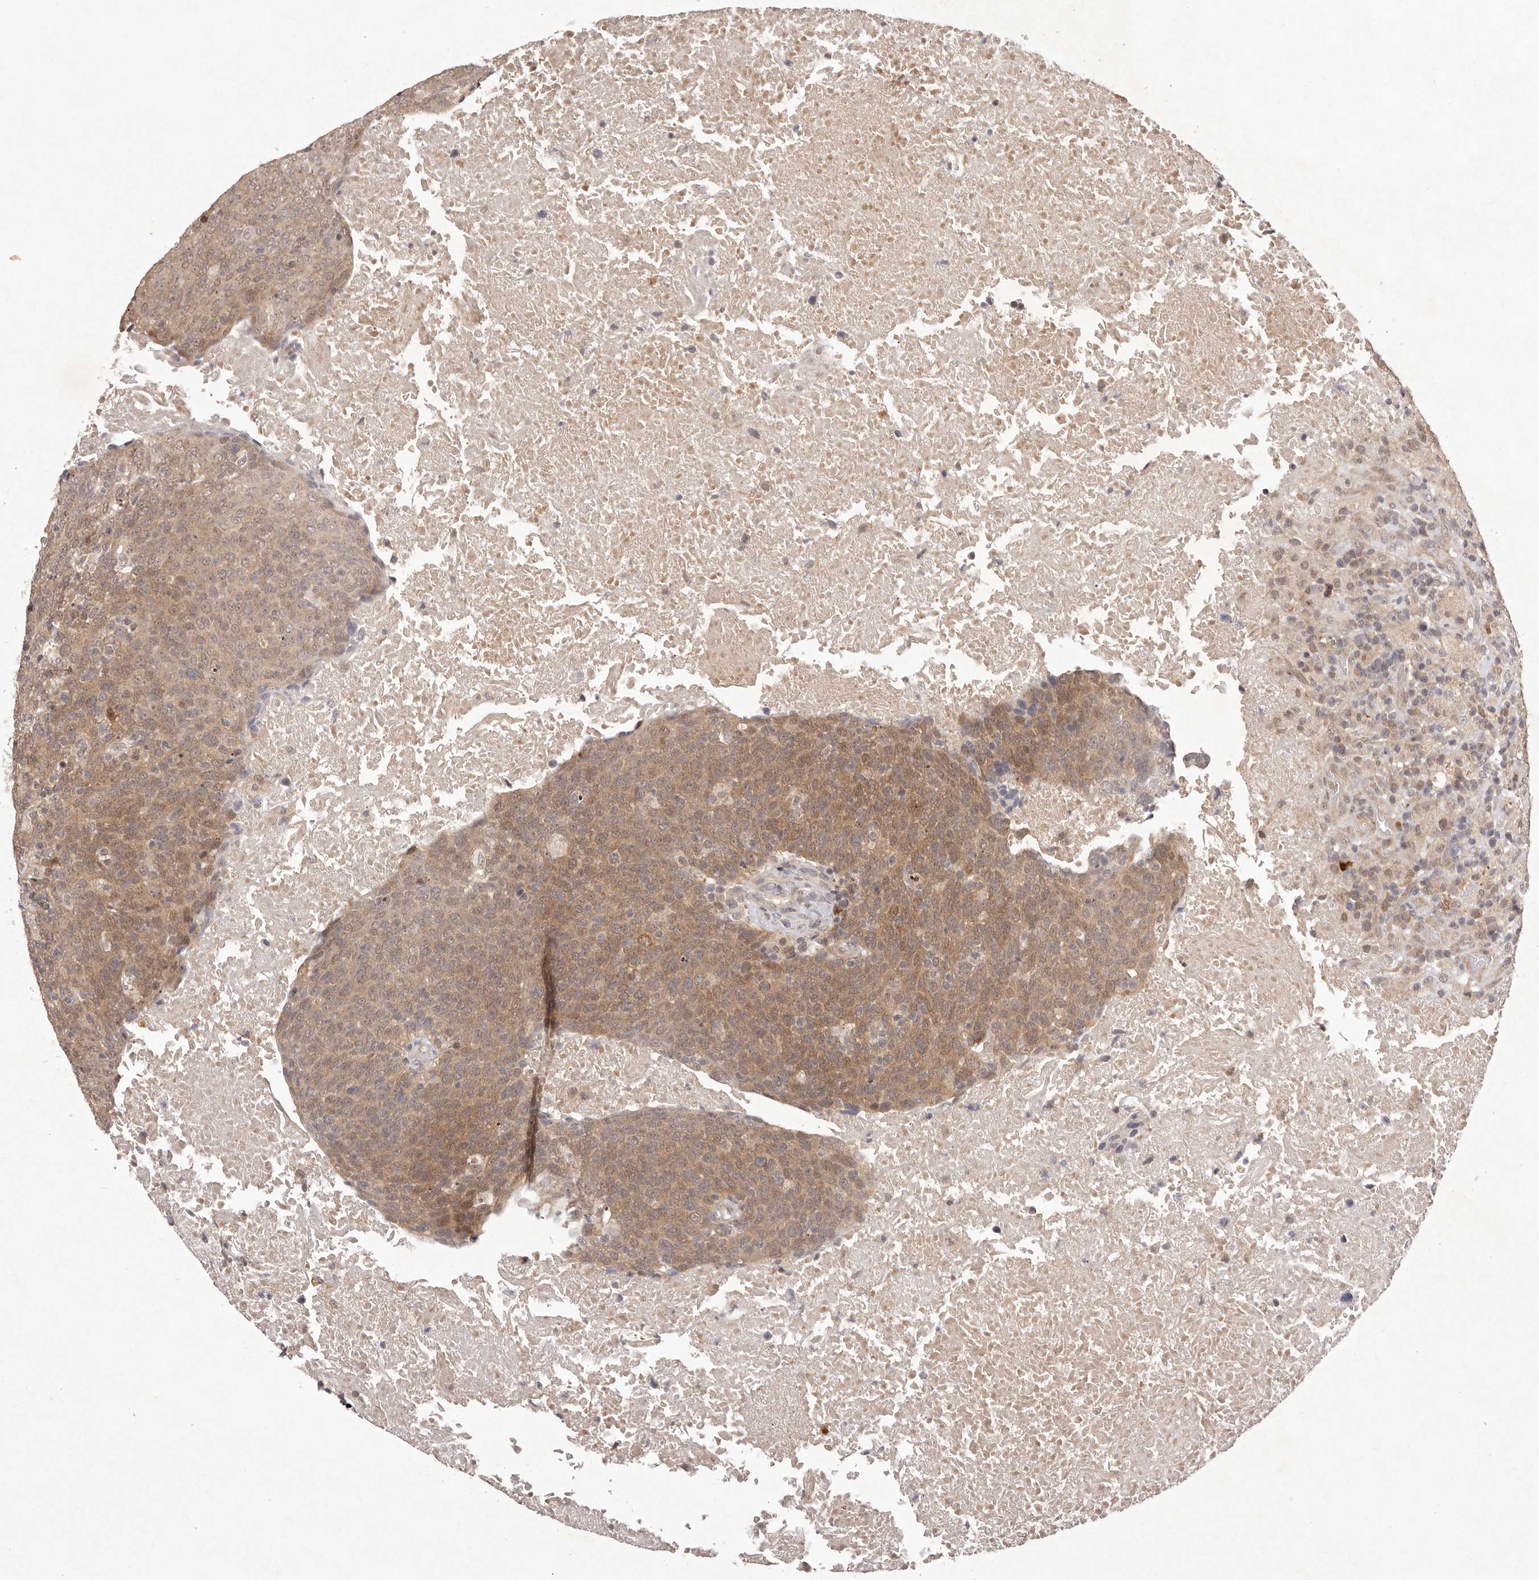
{"staining": {"intensity": "moderate", "quantity": ">75%", "location": "cytoplasmic/membranous,nuclear"}, "tissue": "head and neck cancer", "cell_type": "Tumor cells", "image_type": "cancer", "snomed": [{"axis": "morphology", "description": "Squamous cell carcinoma, NOS"}, {"axis": "morphology", "description": "Squamous cell carcinoma, metastatic, NOS"}, {"axis": "topography", "description": "Lymph node"}, {"axis": "topography", "description": "Head-Neck"}], "caption": "Immunohistochemical staining of head and neck metastatic squamous cell carcinoma reveals moderate cytoplasmic/membranous and nuclear protein expression in approximately >75% of tumor cells.", "gene": "BUD31", "patient": {"sex": "male", "age": 62}}